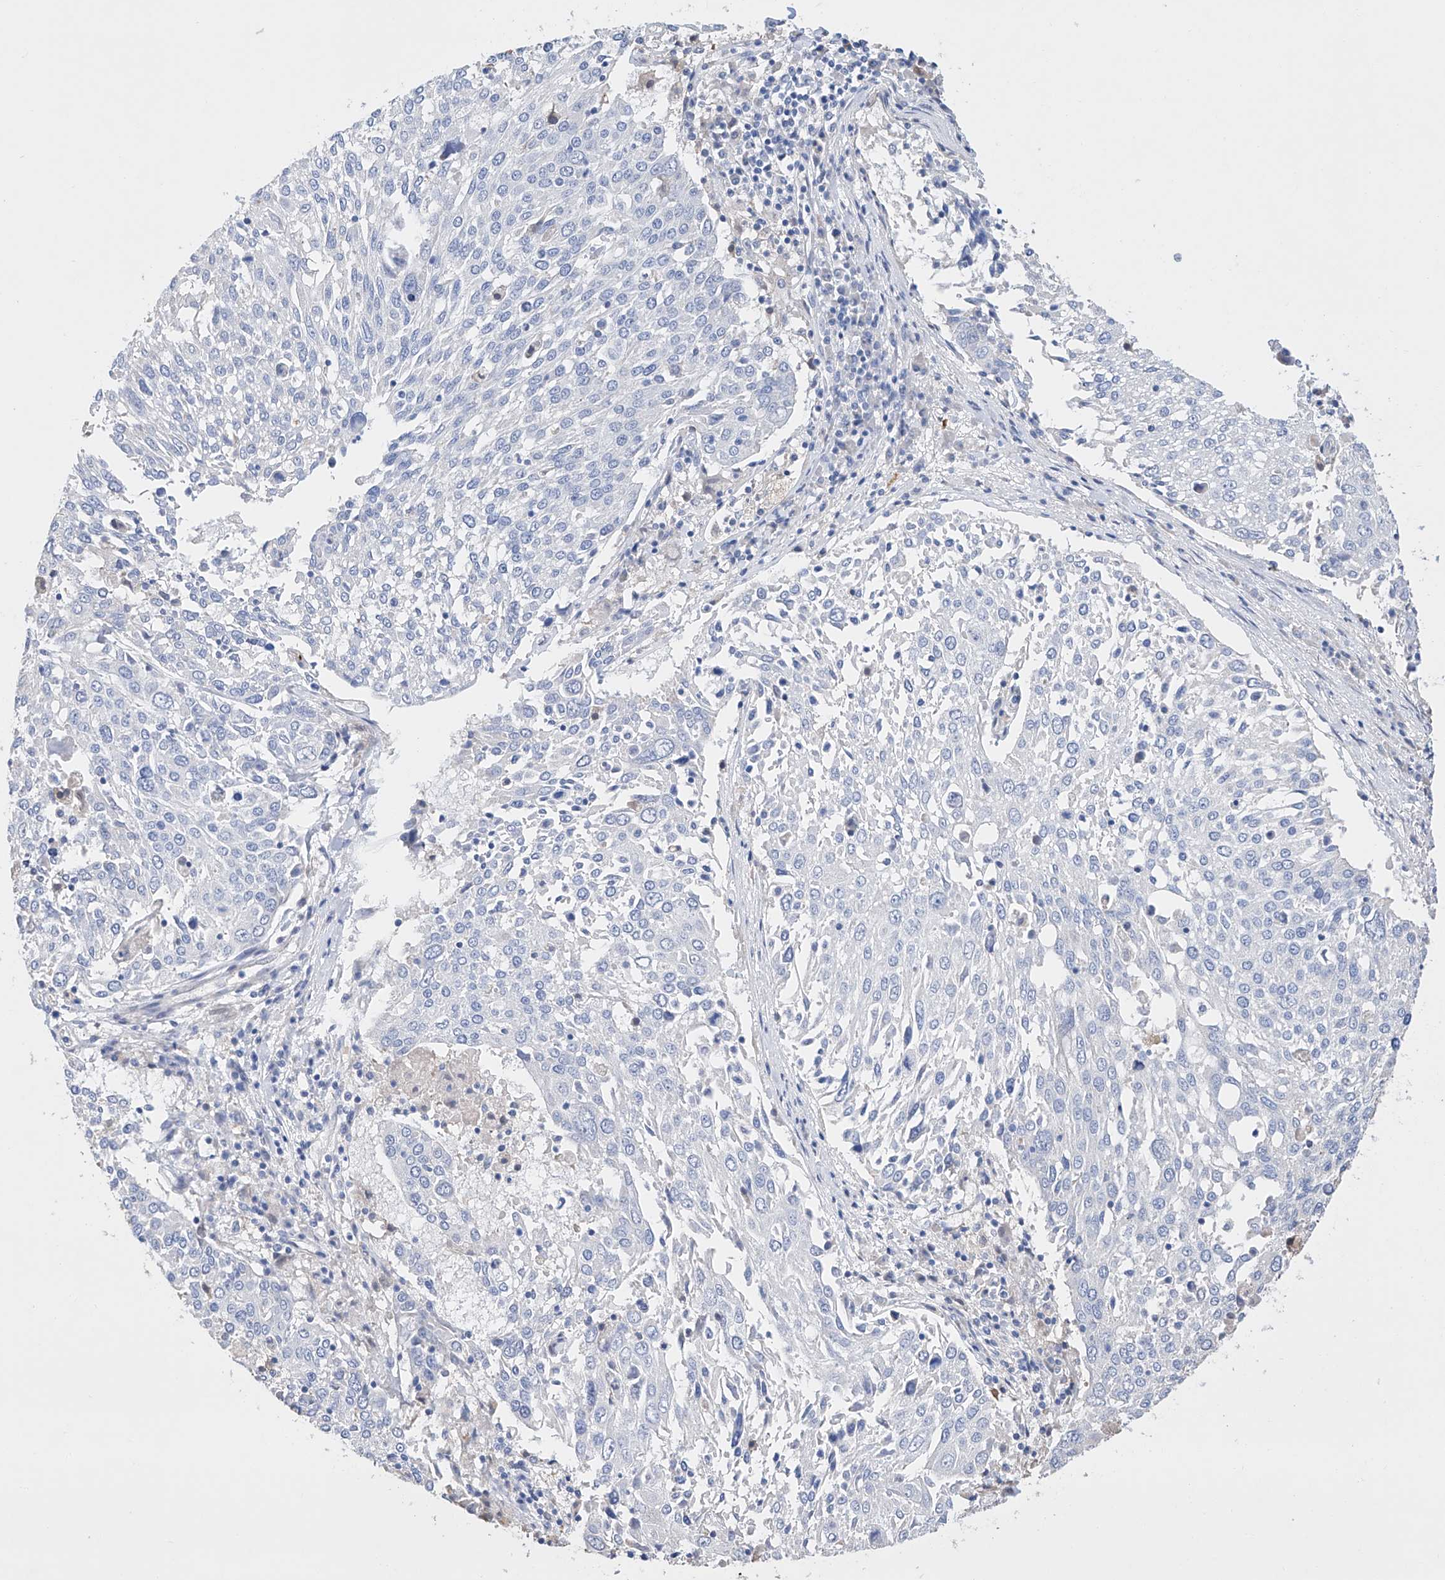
{"staining": {"intensity": "negative", "quantity": "none", "location": "none"}, "tissue": "lung cancer", "cell_type": "Tumor cells", "image_type": "cancer", "snomed": [{"axis": "morphology", "description": "Squamous cell carcinoma, NOS"}, {"axis": "topography", "description": "Lung"}], "caption": "Immunohistochemistry image of neoplastic tissue: squamous cell carcinoma (lung) stained with DAB (3,3'-diaminobenzidine) shows no significant protein expression in tumor cells.", "gene": "AFG1L", "patient": {"sex": "male", "age": 65}}